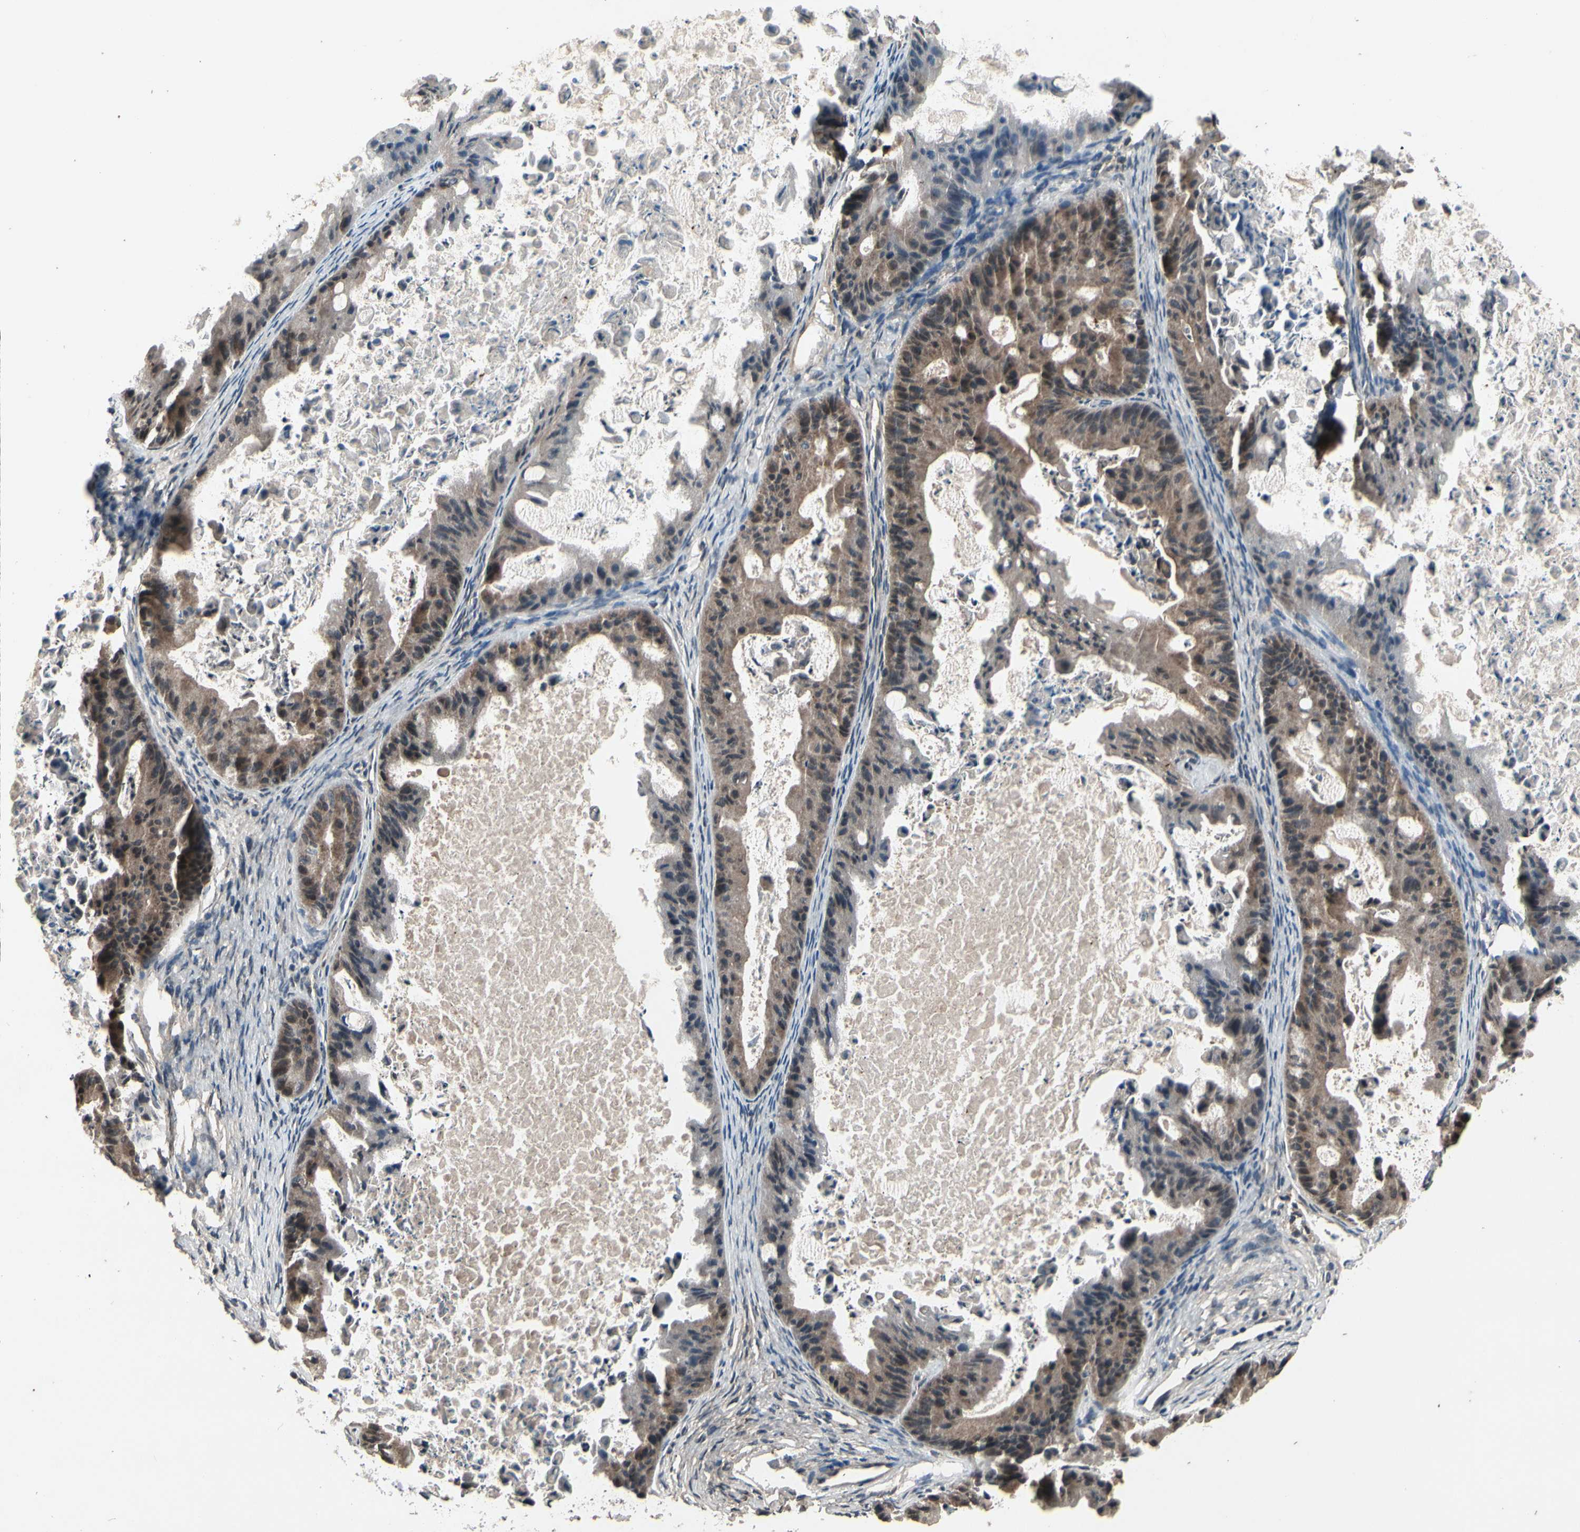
{"staining": {"intensity": "moderate", "quantity": ">75%", "location": "cytoplasmic/membranous"}, "tissue": "ovarian cancer", "cell_type": "Tumor cells", "image_type": "cancer", "snomed": [{"axis": "morphology", "description": "Cystadenocarcinoma, mucinous, NOS"}, {"axis": "topography", "description": "Ovary"}], "caption": "High-power microscopy captured an IHC image of ovarian cancer (mucinous cystadenocarcinoma), revealing moderate cytoplasmic/membranous positivity in approximately >75% of tumor cells.", "gene": "MBTPS2", "patient": {"sex": "female", "age": 37}}